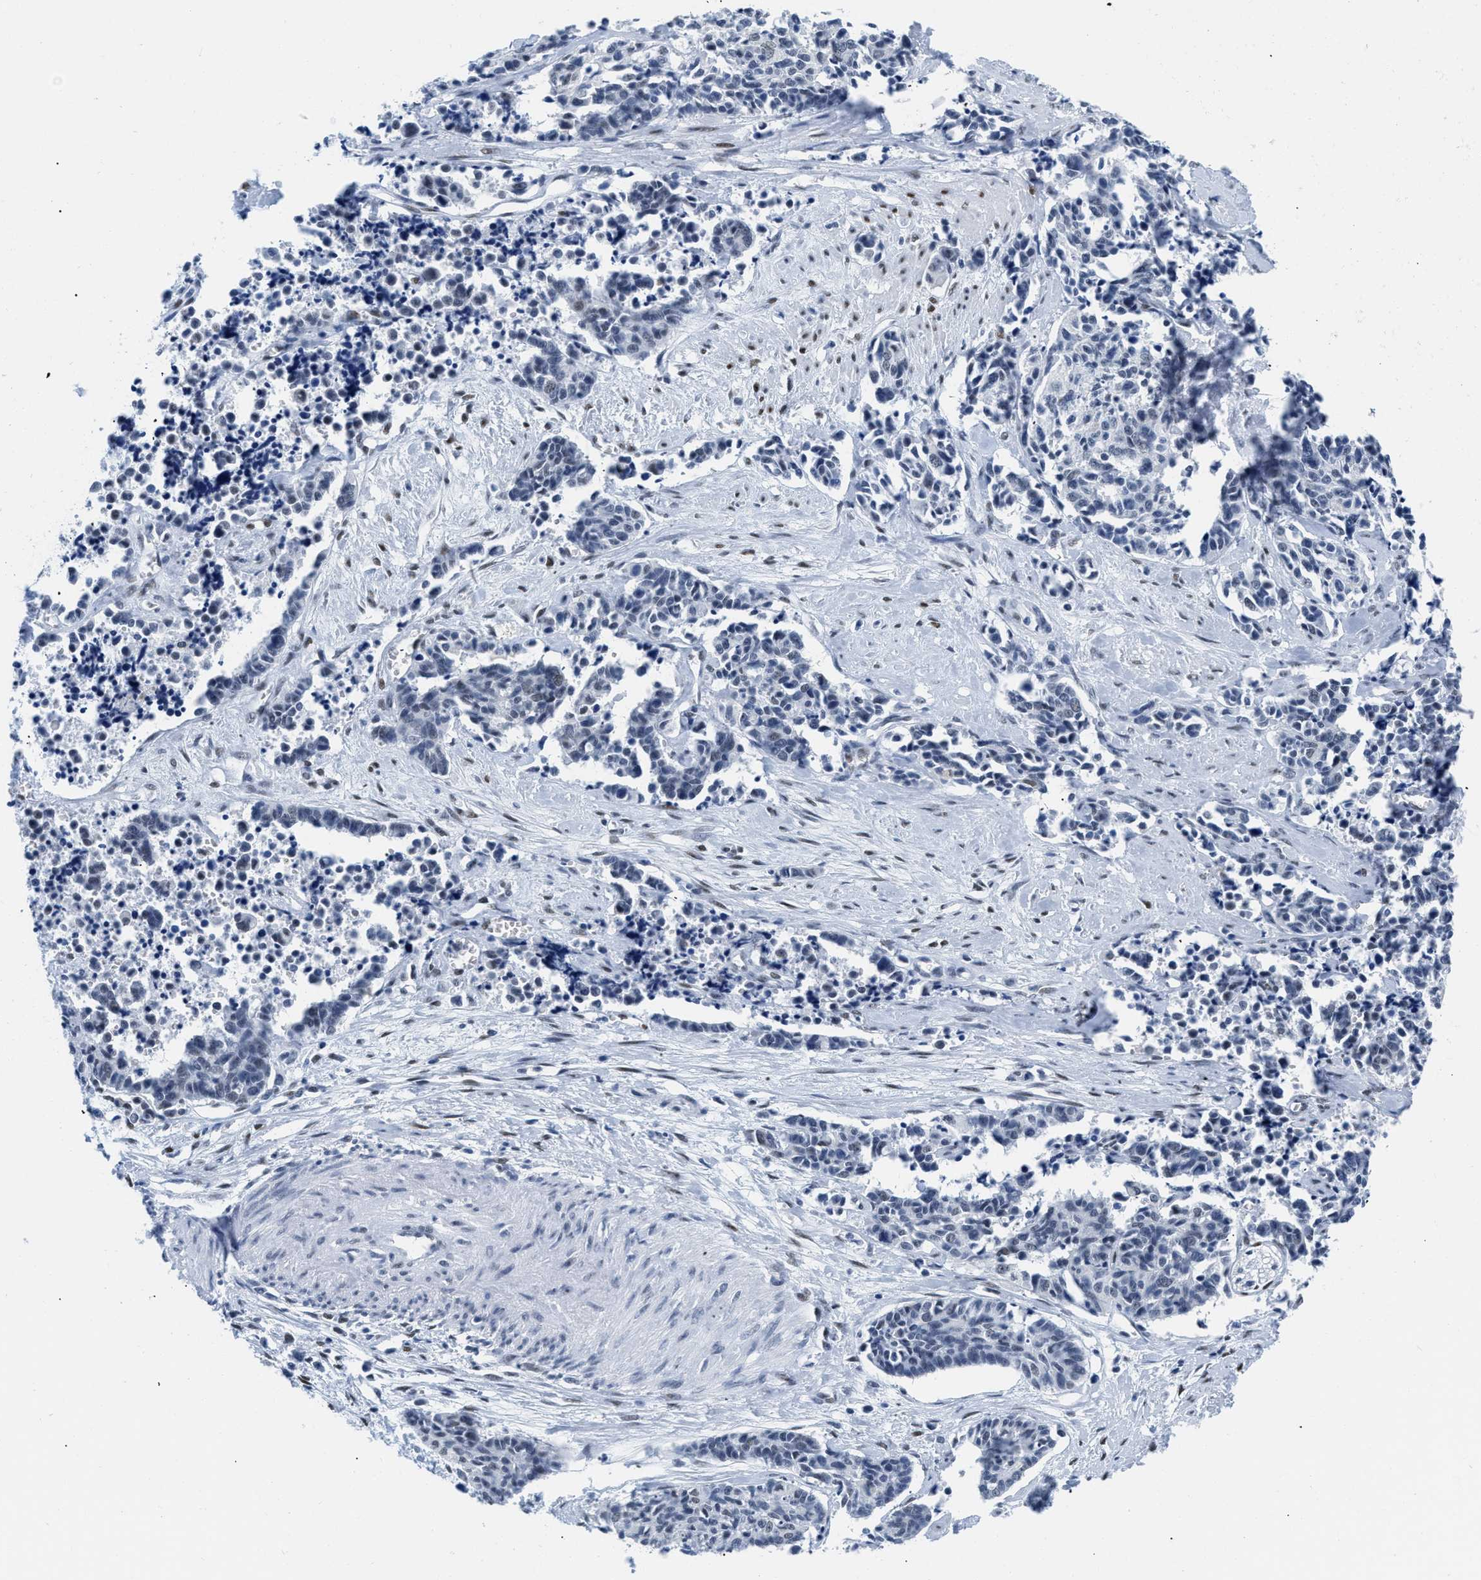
{"staining": {"intensity": "weak", "quantity": "<25%", "location": "nuclear"}, "tissue": "cervical cancer", "cell_type": "Tumor cells", "image_type": "cancer", "snomed": [{"axis": "morphology", "description": "Squamous cell carcinoma, NOS"}, {"axis": "topography", "description": "Cervix"}], "caption": "IHC of human cervical cancer (squamous cell carcinoma) displays no expression in tumor cells.", "gene": "CTBP1", "patient": {"sex": "female", "age": 35}}